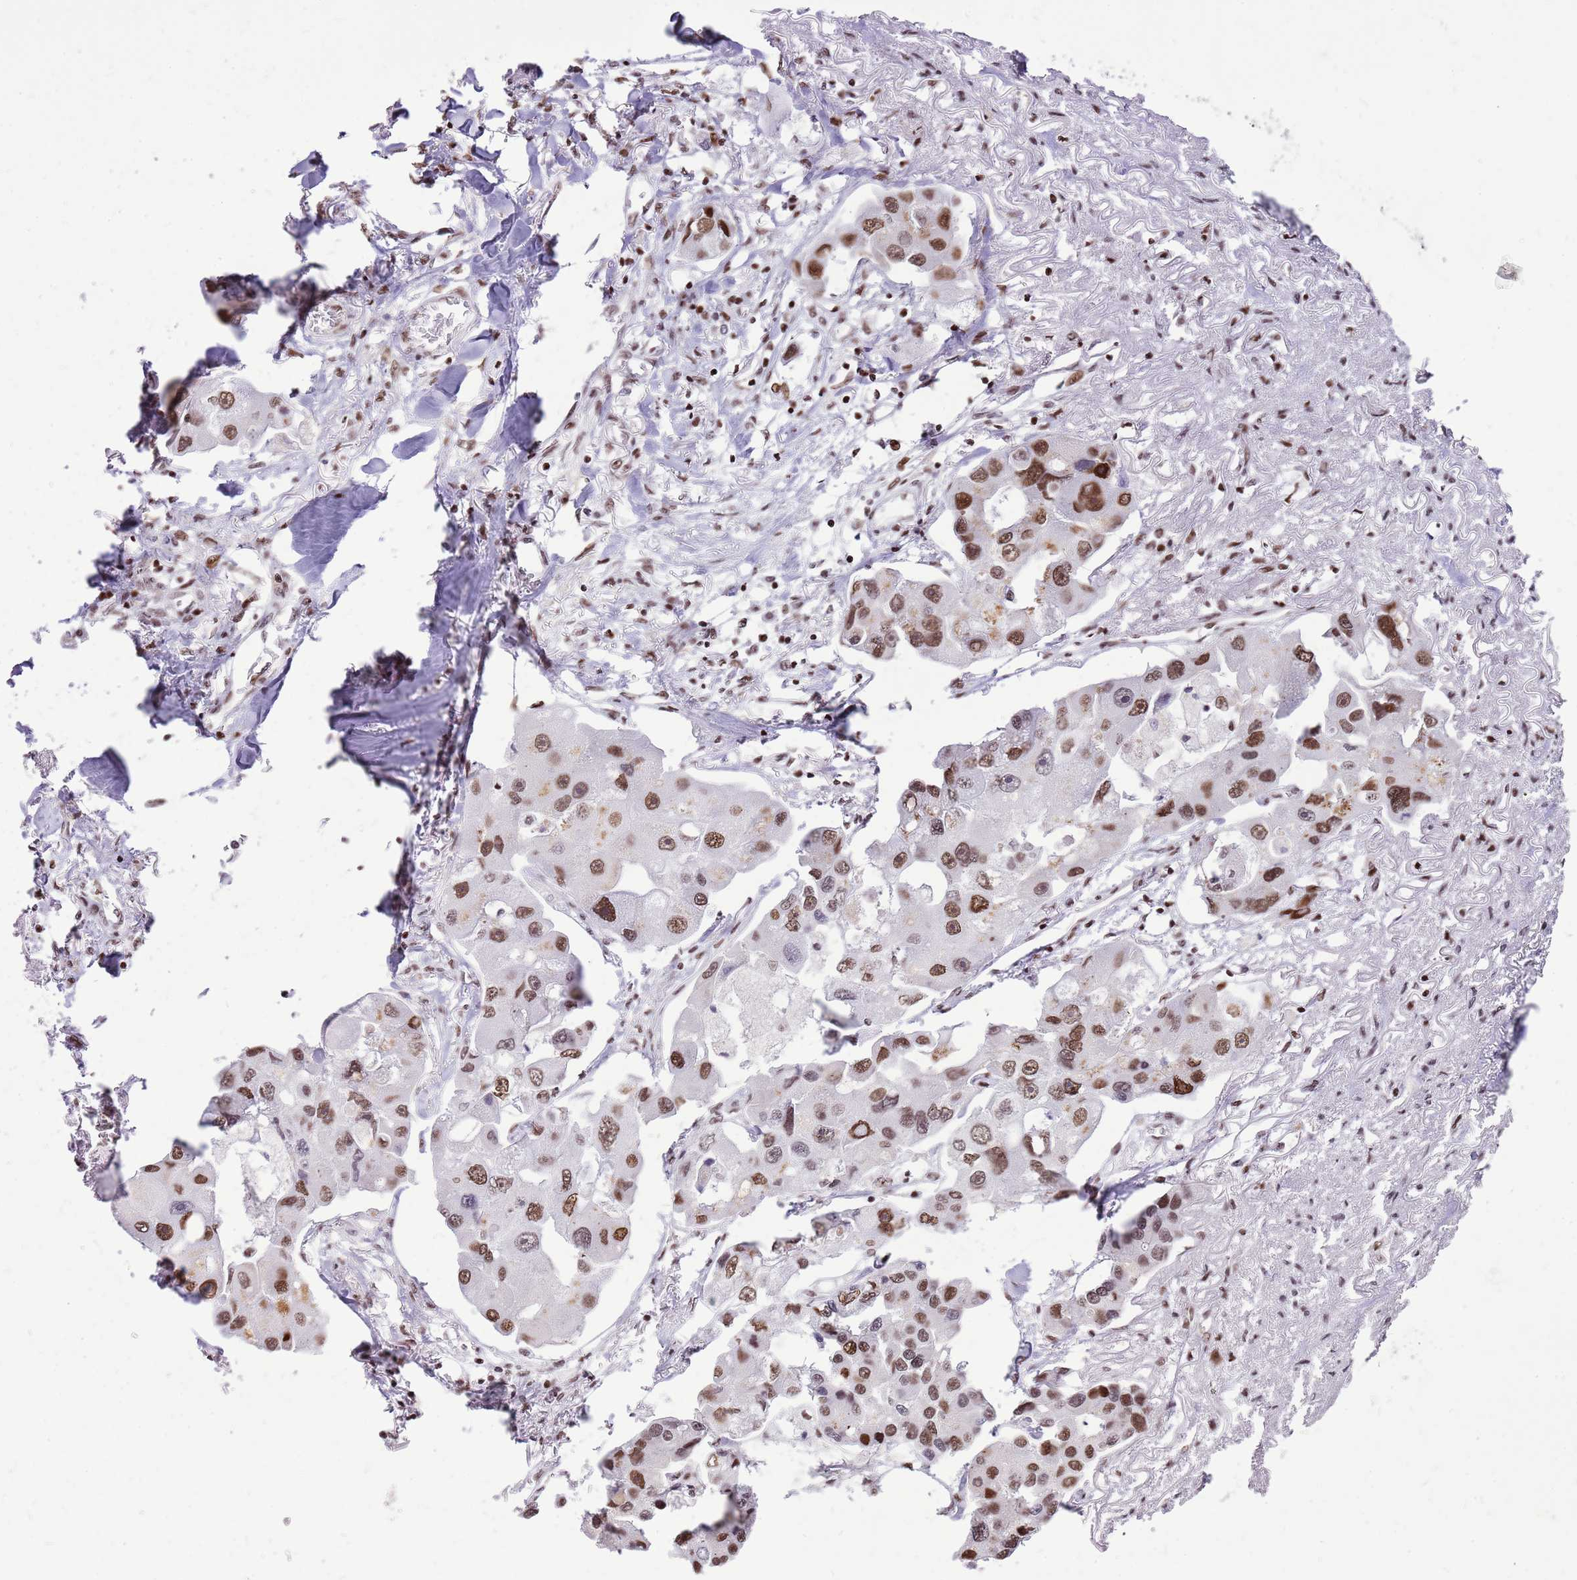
{"staining": {"intensity": "moderate", "quantity": ">75%", "location": "nuclear"}, "tissue": "lung cancer", "cell_type": "Tumor cells", "image_type": "cancer", "snomed": [{"axis": "morphology", "description": "Adenocarcinoma, NOS"}, {"axis": "topography", "description": "Lung"}], "caption": "Protein staining displays moderate nuclear expression in about >75% of tumor cells in lung adenocarcinoma.", "gene": "WASHC4", "patient": {"sex": "female", "age": 54}}